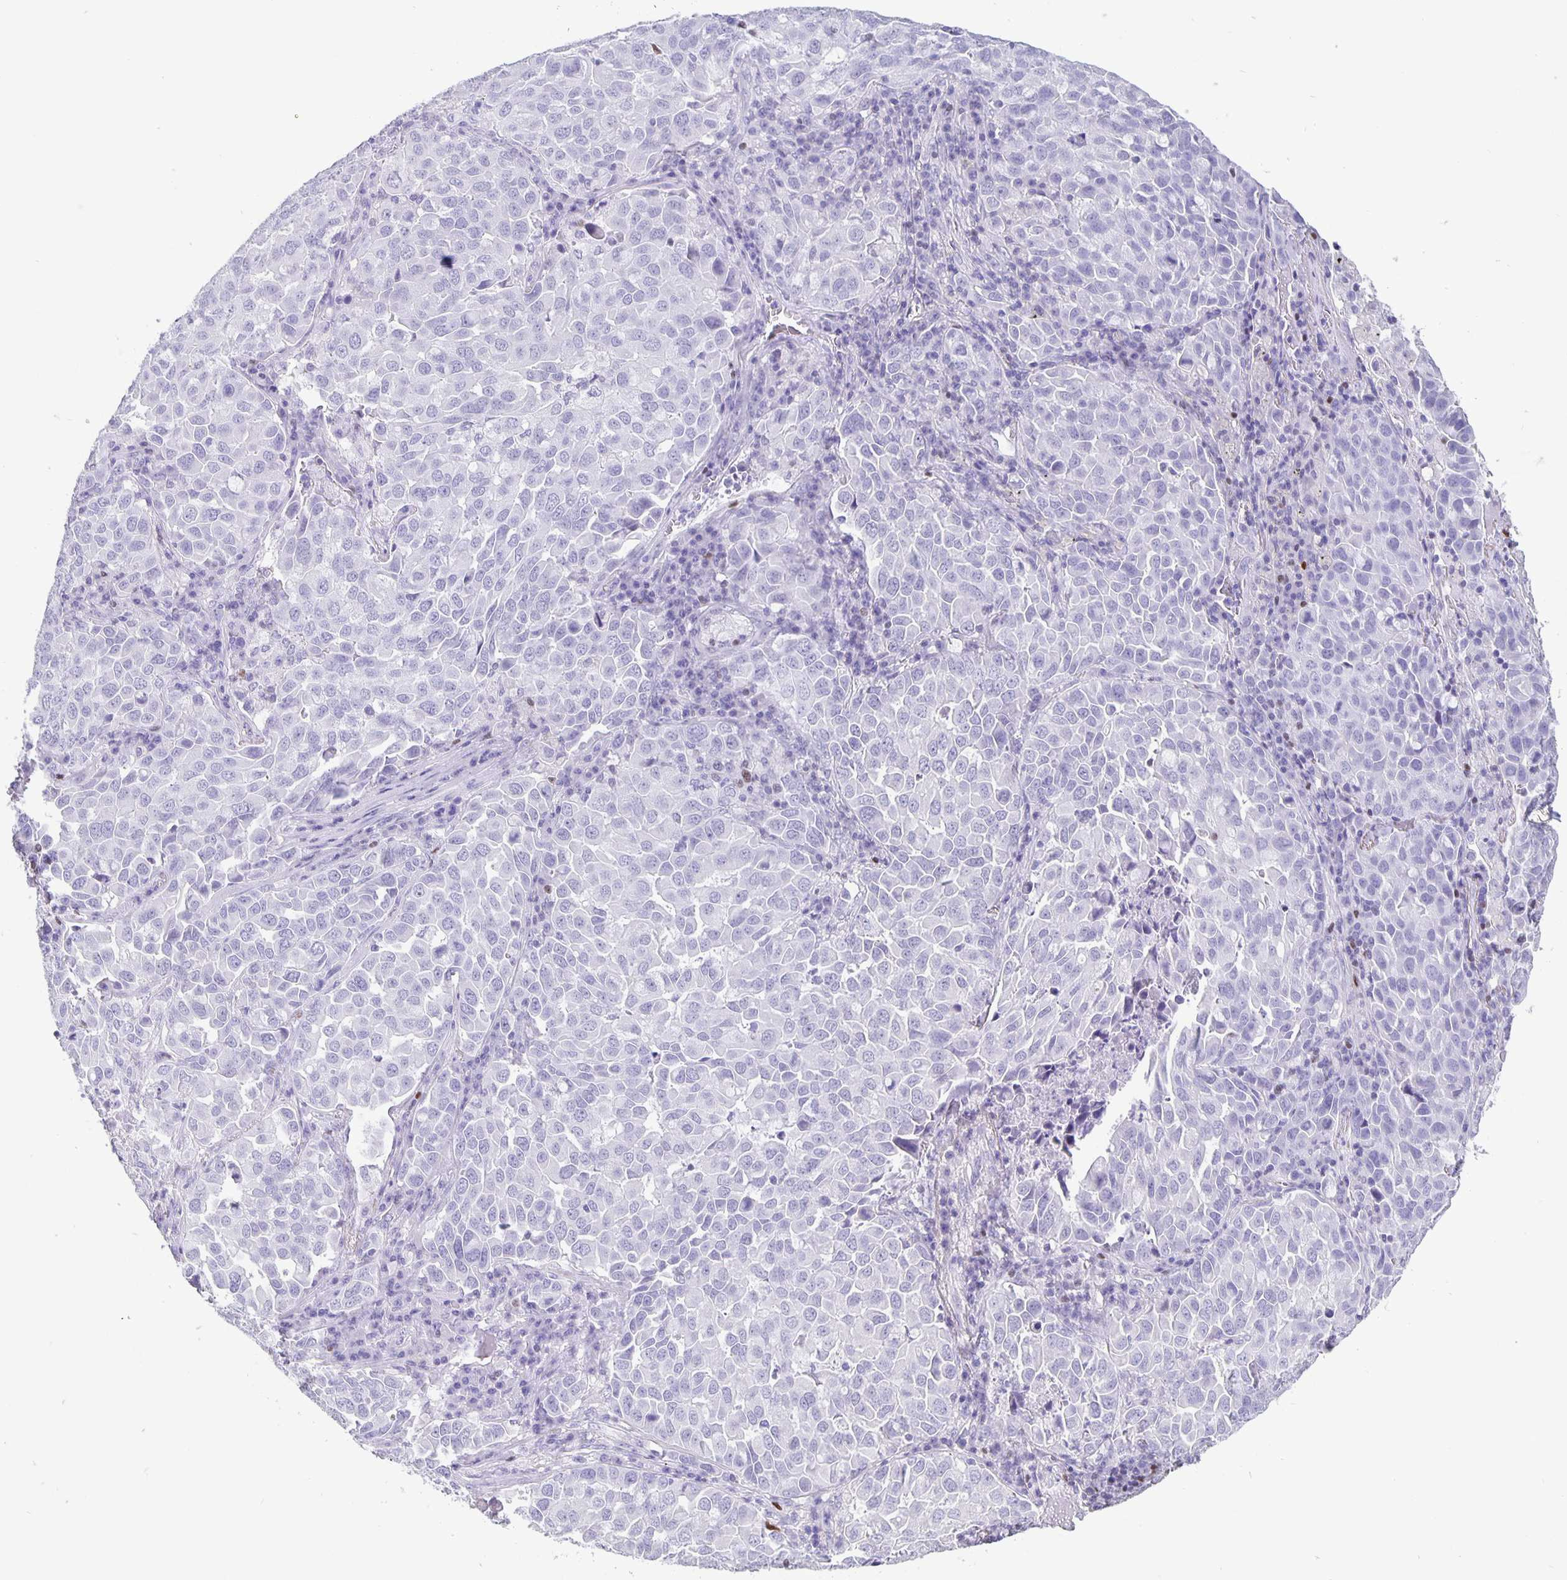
{"staining": {"intensity": "negative", "quantity": "none", "location": "none"}, "tissue": "lung cancer", "cell_type": "Tumor cells", "image_type": "cancer", "snomed": [{"axis": "morphology", "description": "Adenocarcinoma, NOS"}, {"axis": "morphology", "description": "Adenocarcinoma, metastatic, NOS"}, {"axis": "topography", "description": "Lymph node"}, {"axis": "topography", "description": "Lung"}], "caption": "This is an immunohistochemistry histopathology image of lung metastatic adenocarcinoma. There is no expression in tumor cells.", "gene": "SATB2", "patient": {"sex": "female", "age": 65}}